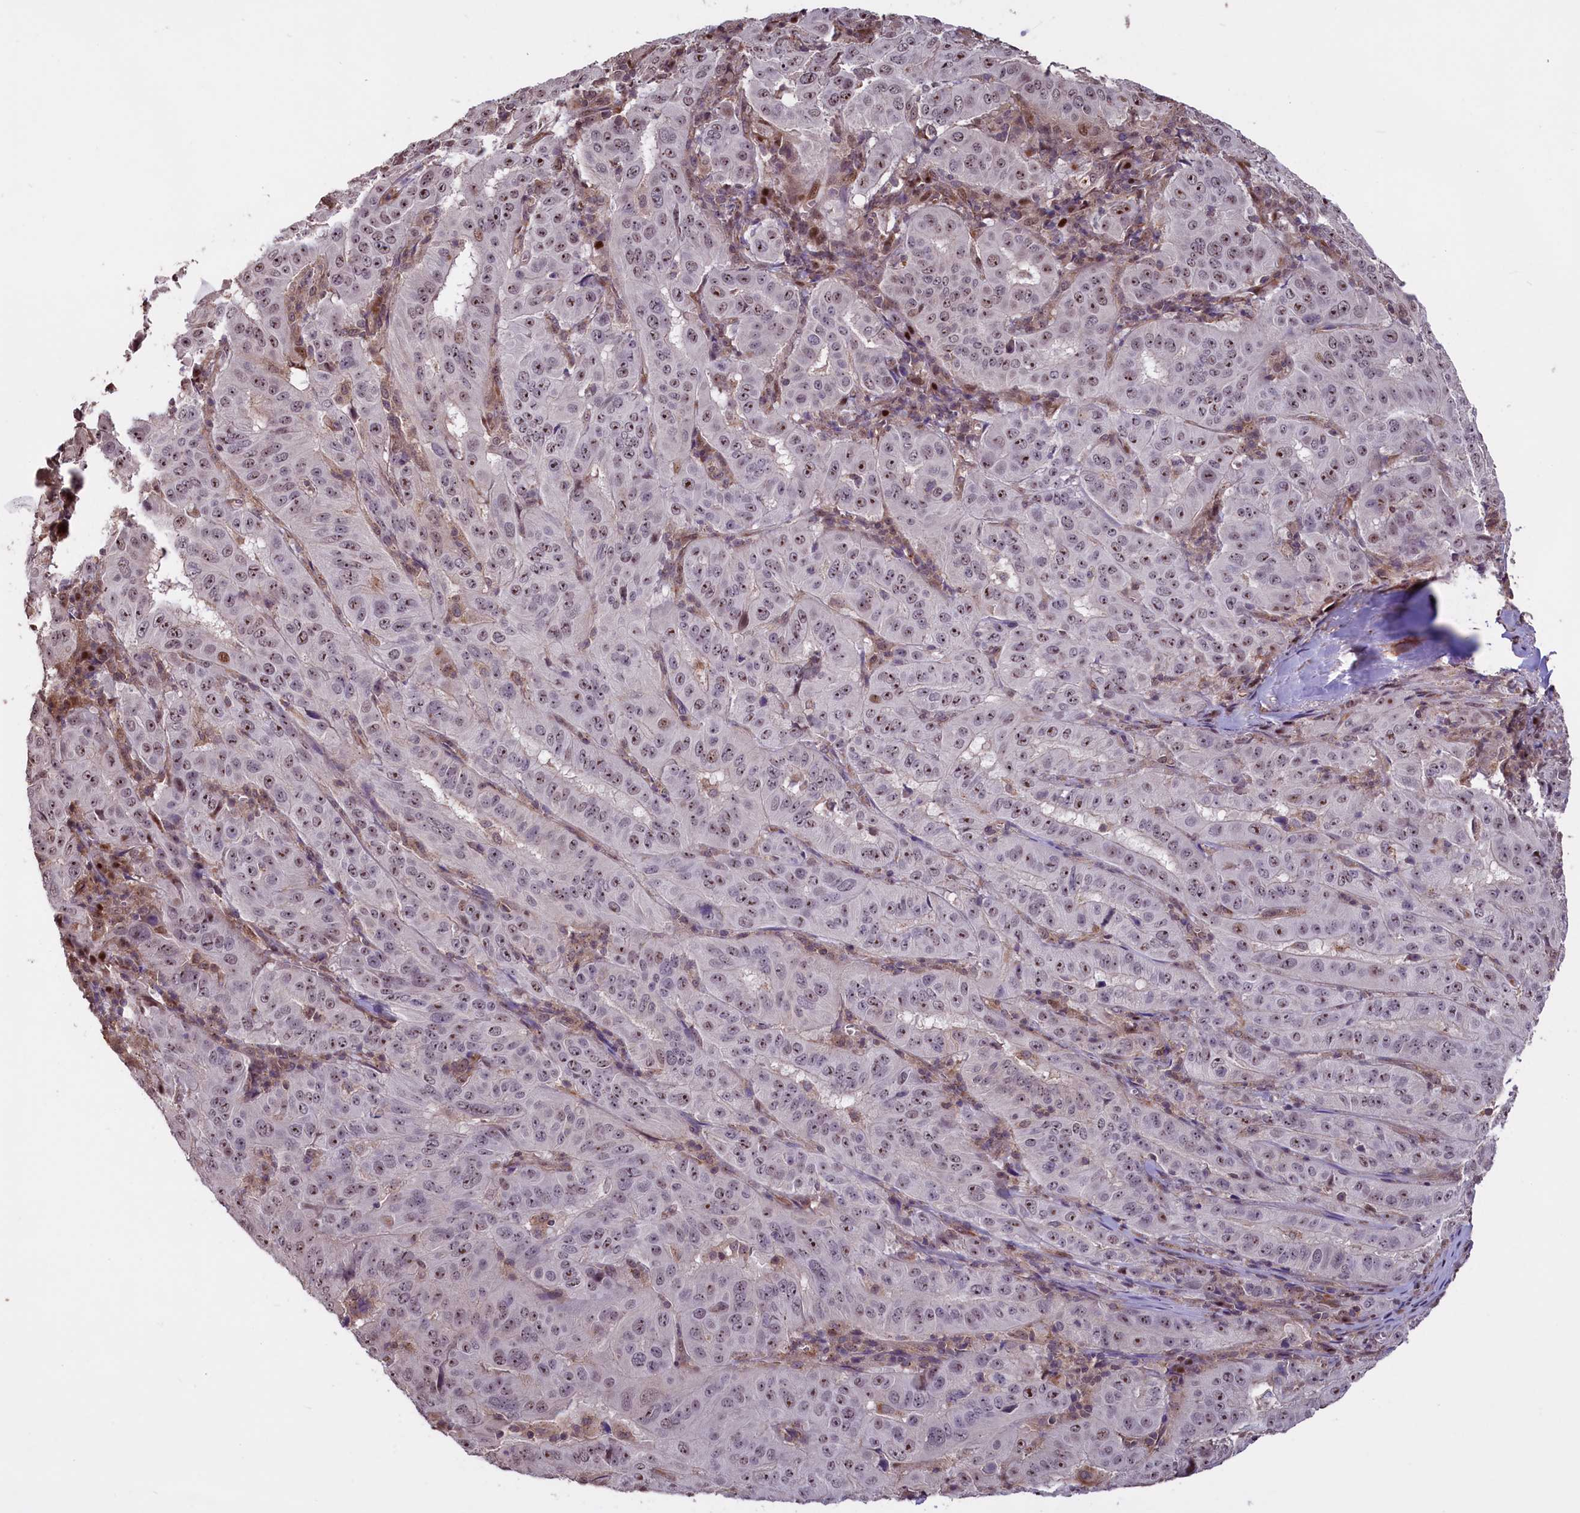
{"staining": {"intensity": "moderate", "quantity": "25%-75%", "location": "nuclear"}, "tissue": "pancreatic cancer", "cell_type": "Tumor cells", "image_type": "cancer", "snomed": [{"axis": "morphology", "description": "Adenocarcinoma, NOS"}, {"axis": "topography", "description": "Pancreas"}], "caption": "Immunohistochemistry (IHC) (DAB) staining of human pancreatic adenocarcinoma displays moderate nuclear protein staining in approximately 25%-75% of tumor cells.", "gene": "SHFL", "patient": {"sex": "male", "age": 63}}